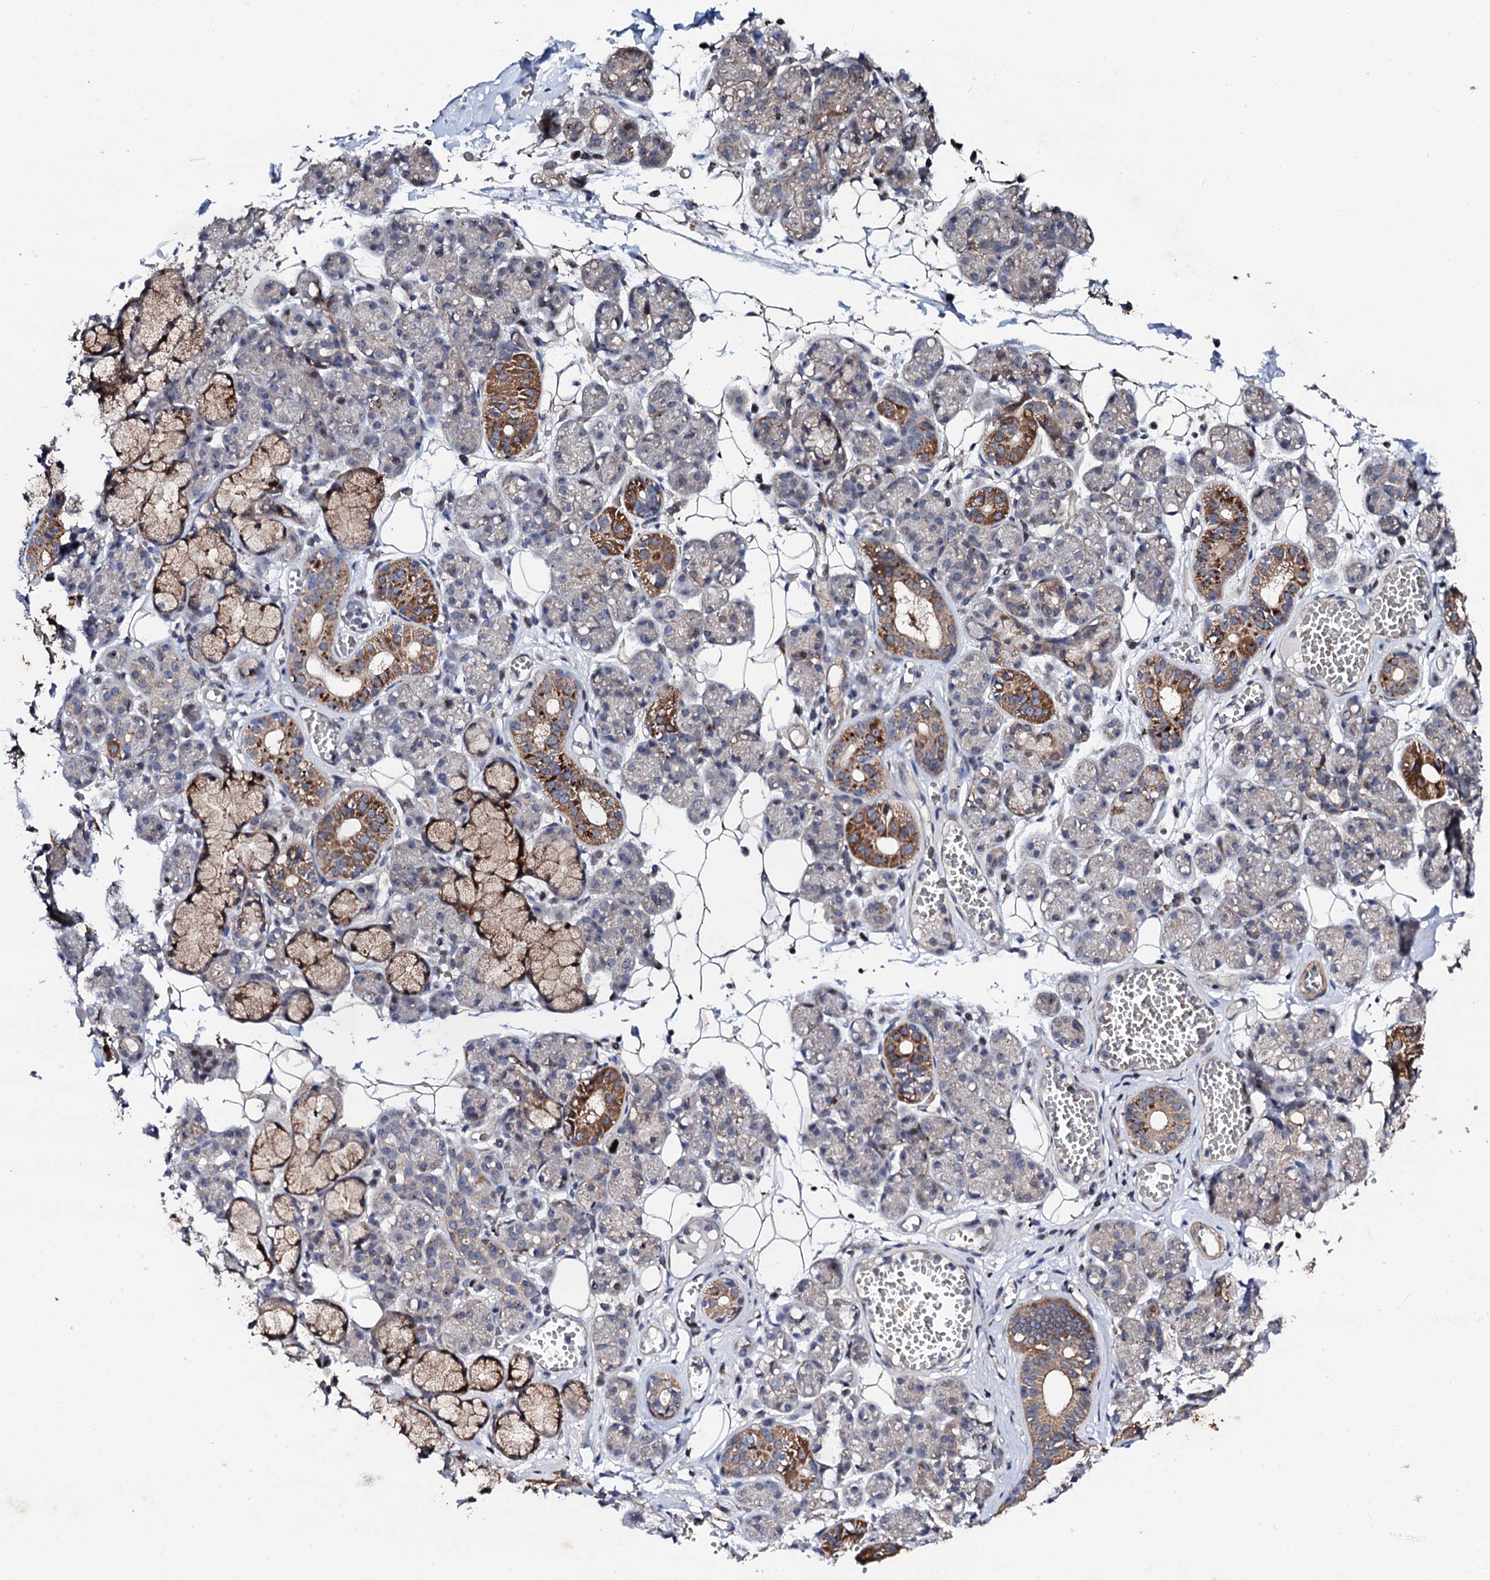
{"staining": {"intensity": "moderate", "quantity": "<25%", "location": "cytoplasmic/membranous"}, "tissue": "salivary gland", "cell_type": "Glandular cells", "image_type": "normal", "snomed": [{"axis": "morphology", "description": "Normal tissue, NOS"}, {"axis": "topography", "description": "Salivary gland"}], "caption": "This is a micrograph of immunohistochemistry (IHC) staining of normal salivary gland, which shows moderate staining in the cytoplasmic/membranous of glandular cells.", "gene": "GTPBP4", "patient": {"sex": "male", "age": 63}}